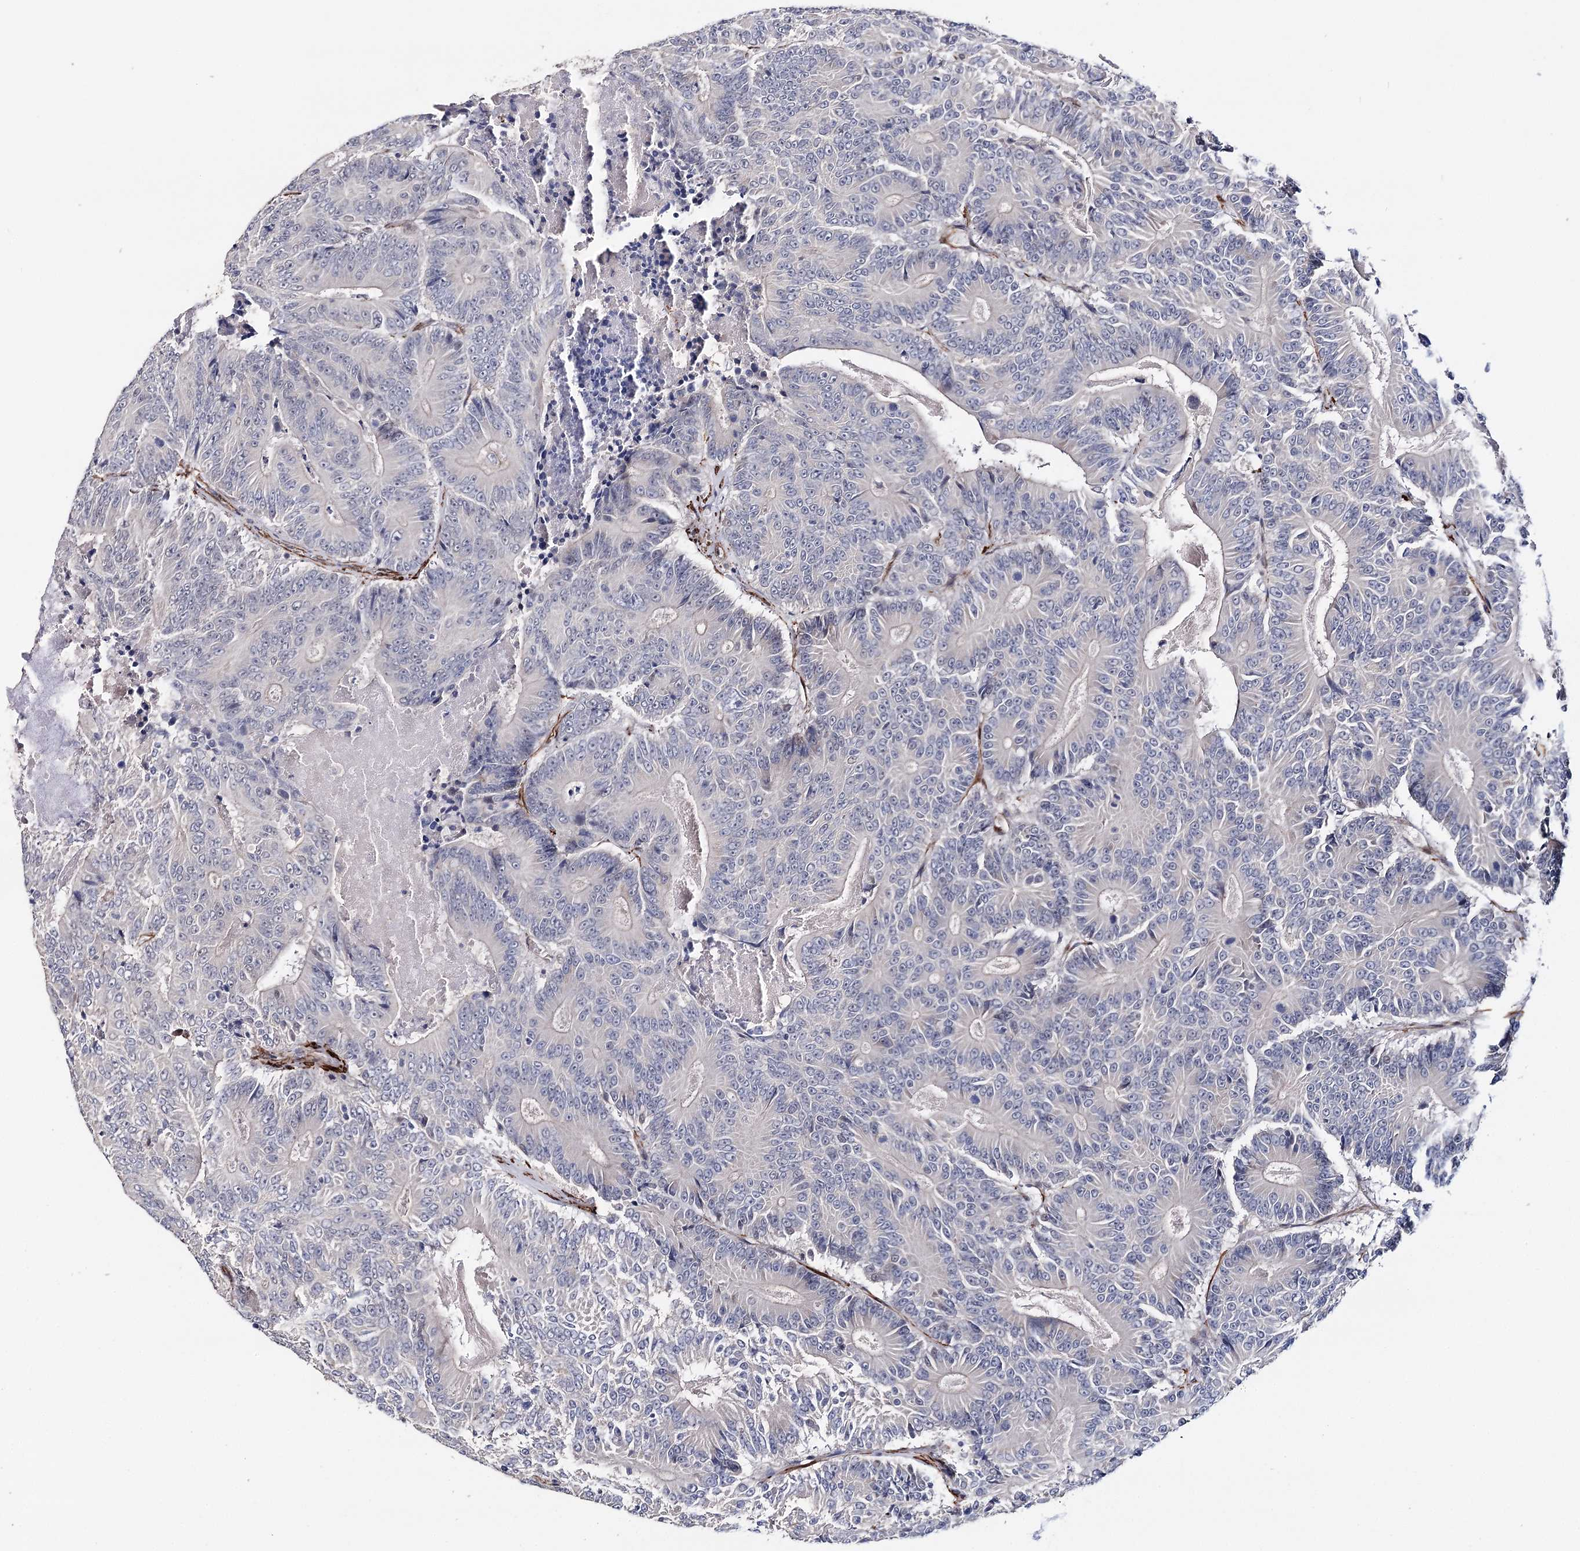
{"staining": {"intensity": "negative", "quantity": "none", "location": "none"}, "tissue": "colorectal cancer", "cell_type": "Tumor cells", "image_type": "cancer", "snomed": [{"axis": "morphology", "description": "Adenocarcinoma, NOS"}, {"axis": "topography", "description": "Colon"}], "caption": "Immunohistochemical staining of human colorectal cancer displays no significant positivity in tumor cells. Nuclei are stained in blue.", "gene": "CFAP46", "patient": {"sex": "male", "age": 83}}